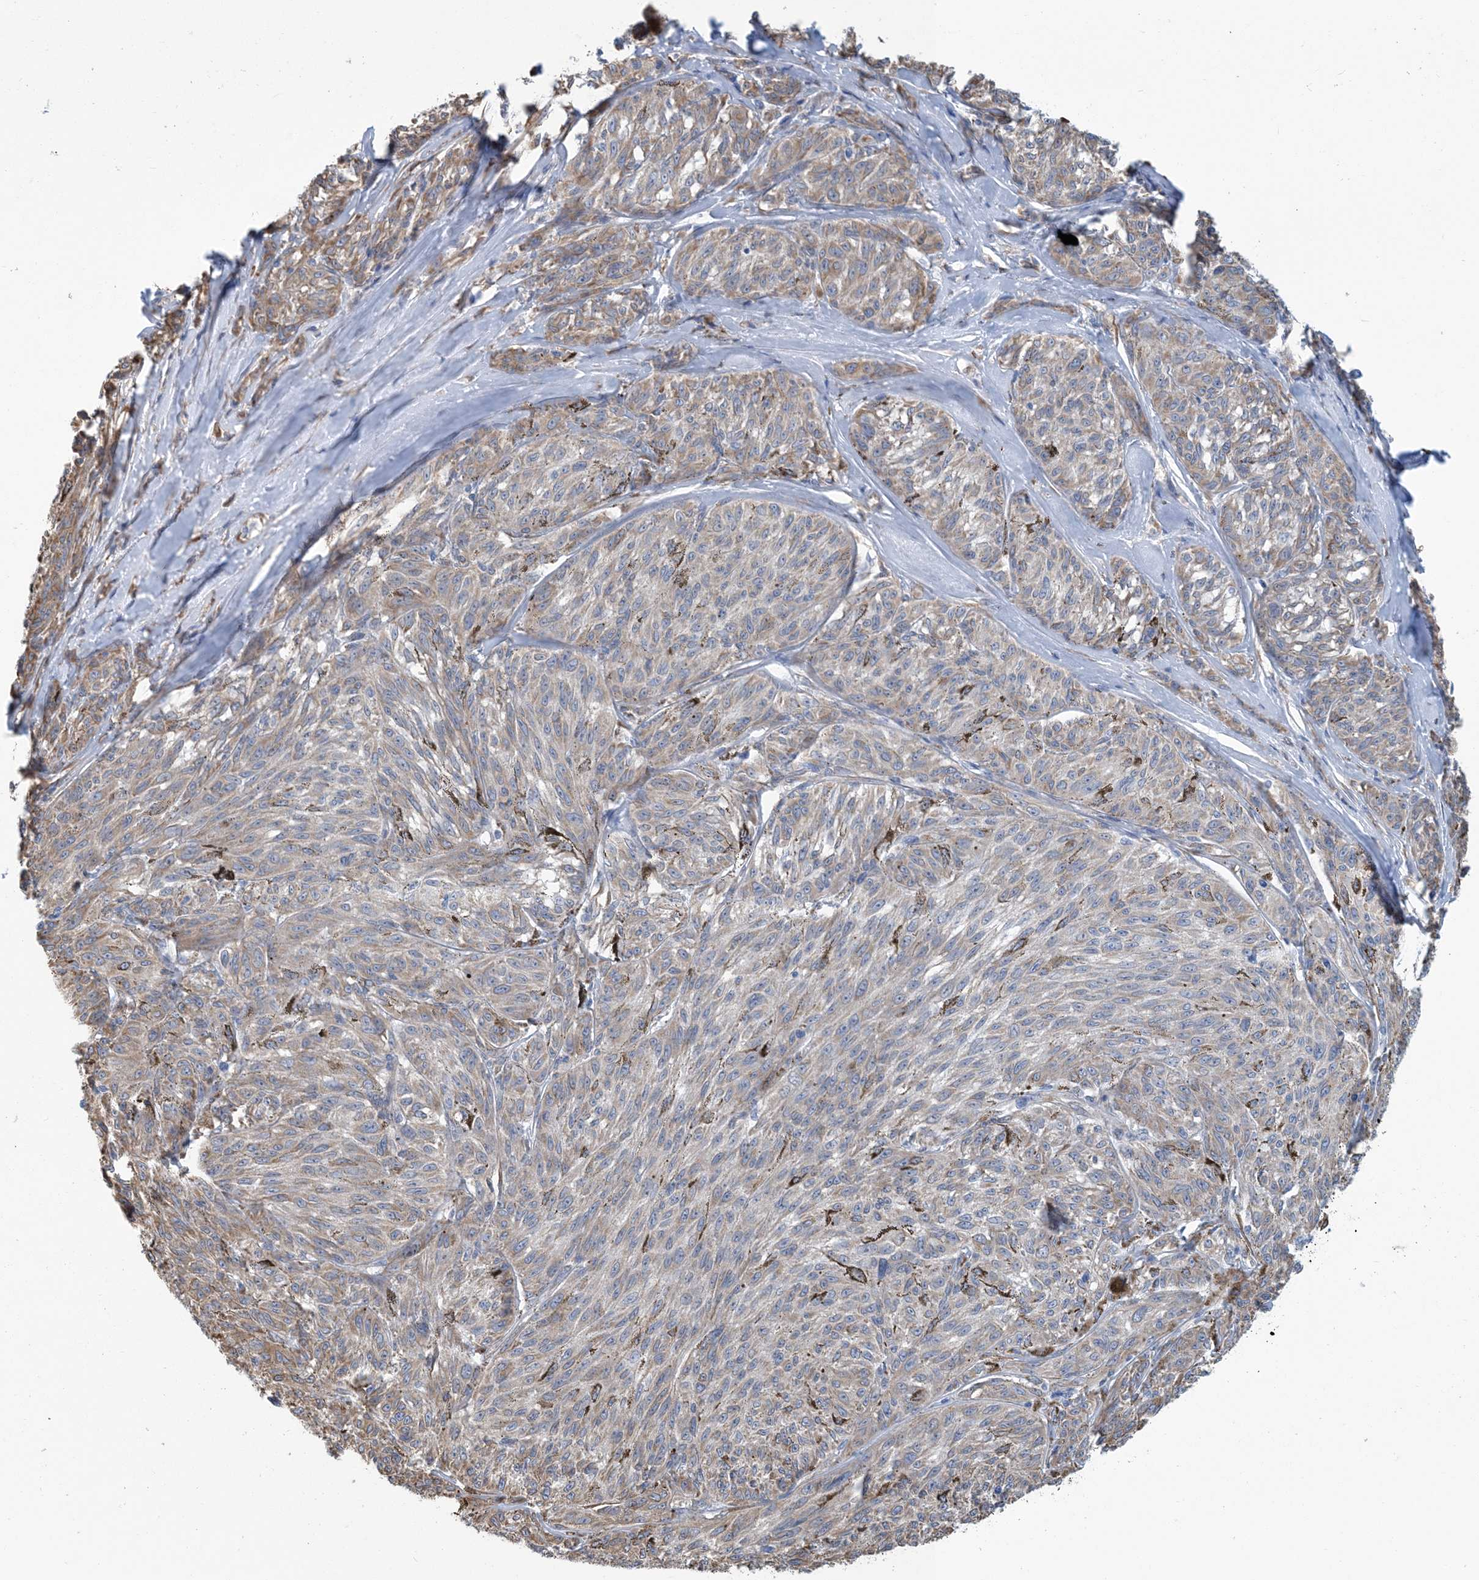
{"staining": {"intensity": "weak", "quantity": ">75%", "location": "cytoplasmic/membranous"}, "tissue": "melanoma", "cell_type": "Tumor cells", "image_type": "cancer", "snomed": [{"axis": "morphology", "description": "Malignant melanoma, NOS"}, {"axis": "topography", "description": "Skin"}], "caption": "Tumor cells reveal low levels of weak cytoplasmic/membranous expression in approximately >75% of cells in human malignant melanoma. Ihc stains the protein of interest in brown and the nuclei are stained blue.", "gene": "CCDC14", "patient": {"sex": "female", "age": 72}}